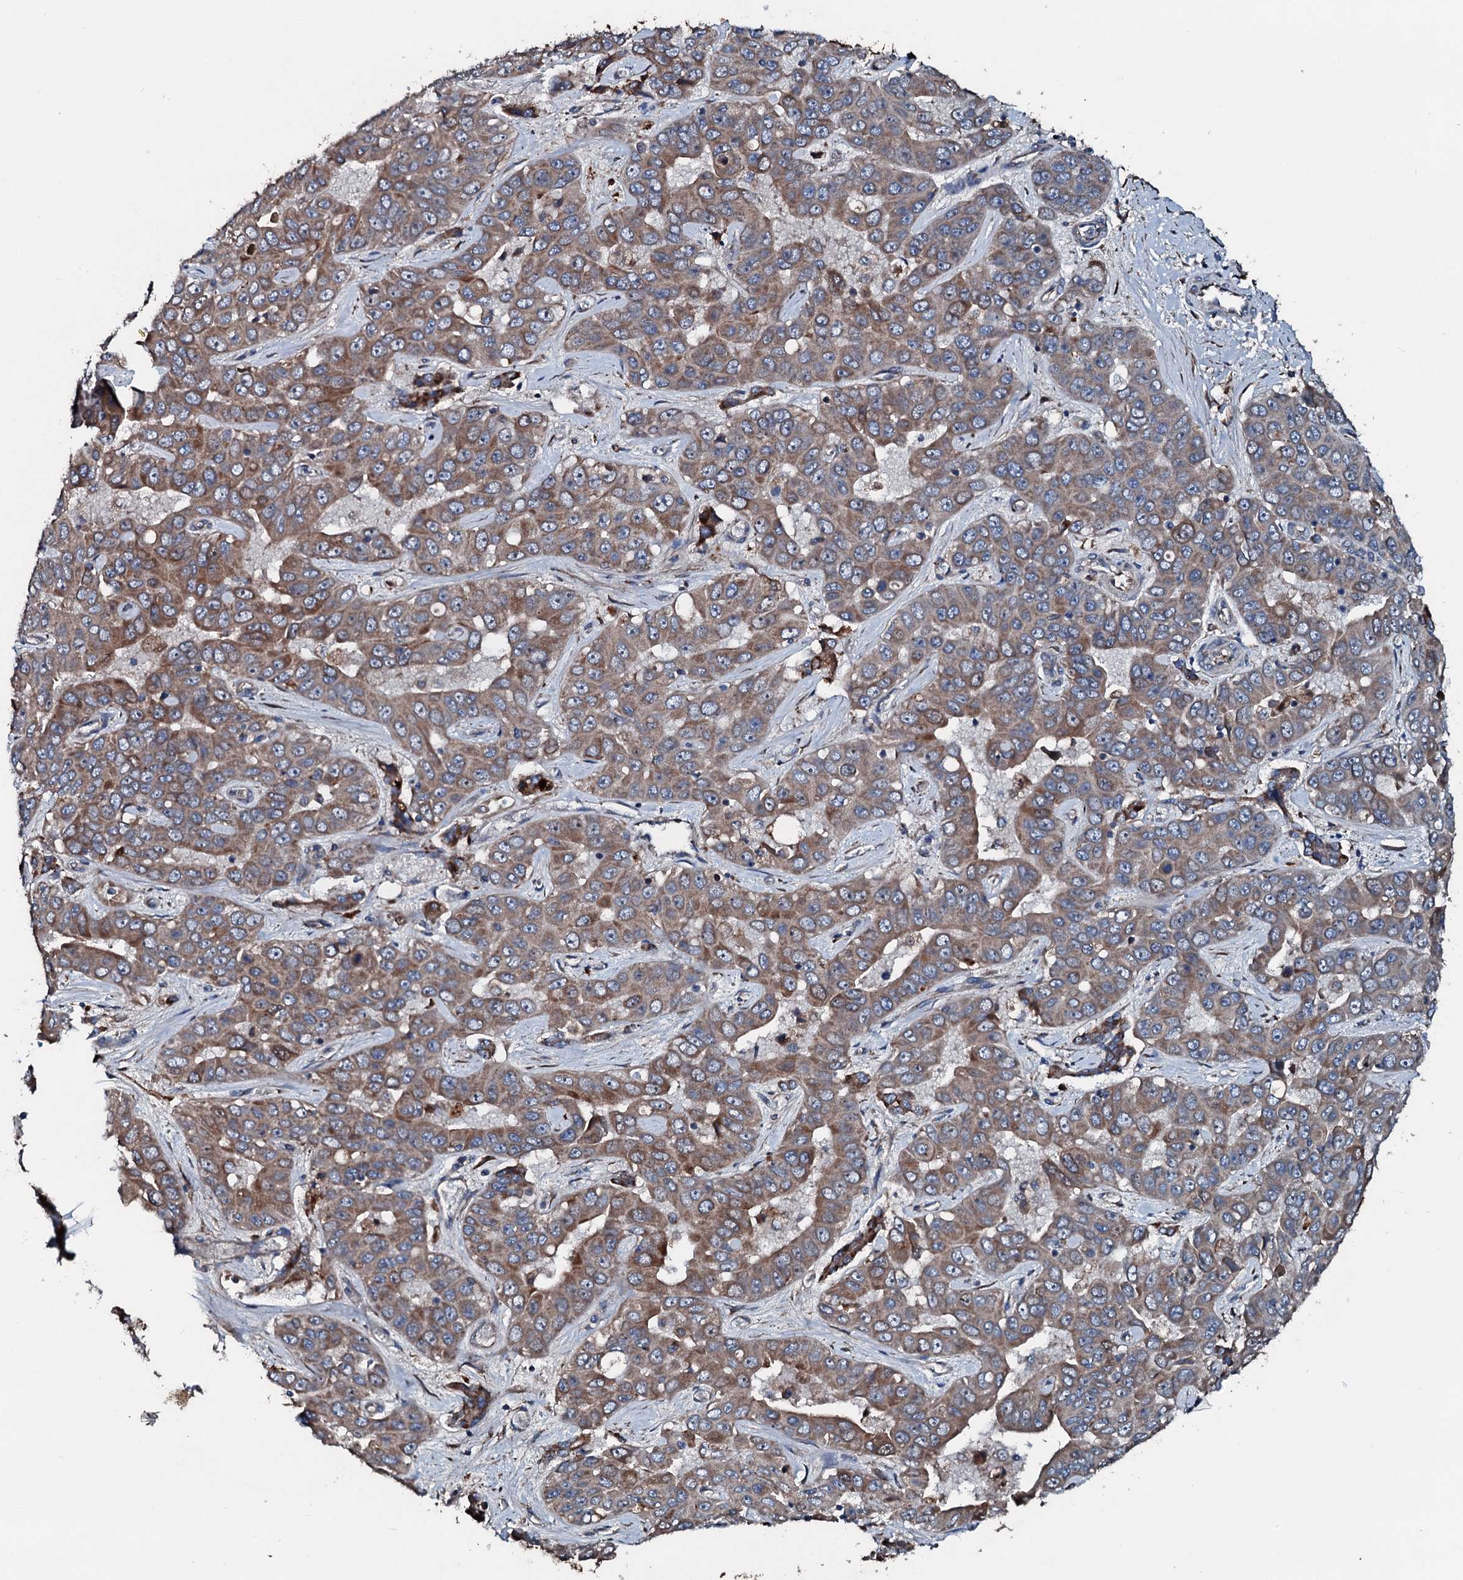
{"staining": {"intensity": "moderate", "quantity": ">75%", "location": "cytoplasmic/membranous"}, "tissue": "liver cancer", "cell_type": "Tumor cells", "image_type": "cancer", "snomed": [{"axis": "morphology", "description": "Cholangiocarcinoma"}, {"axis": "topography", "description": "Liver"}], "caption": "This photomicrograph displays IHC staining of human cholangiocarcinoma (liver), with medium moderate cytoplasmic/membranous staining in approximately >75% of tumor cells.", "gene": "ACSS3", "patient": {"sex": "female", "age": 52}}